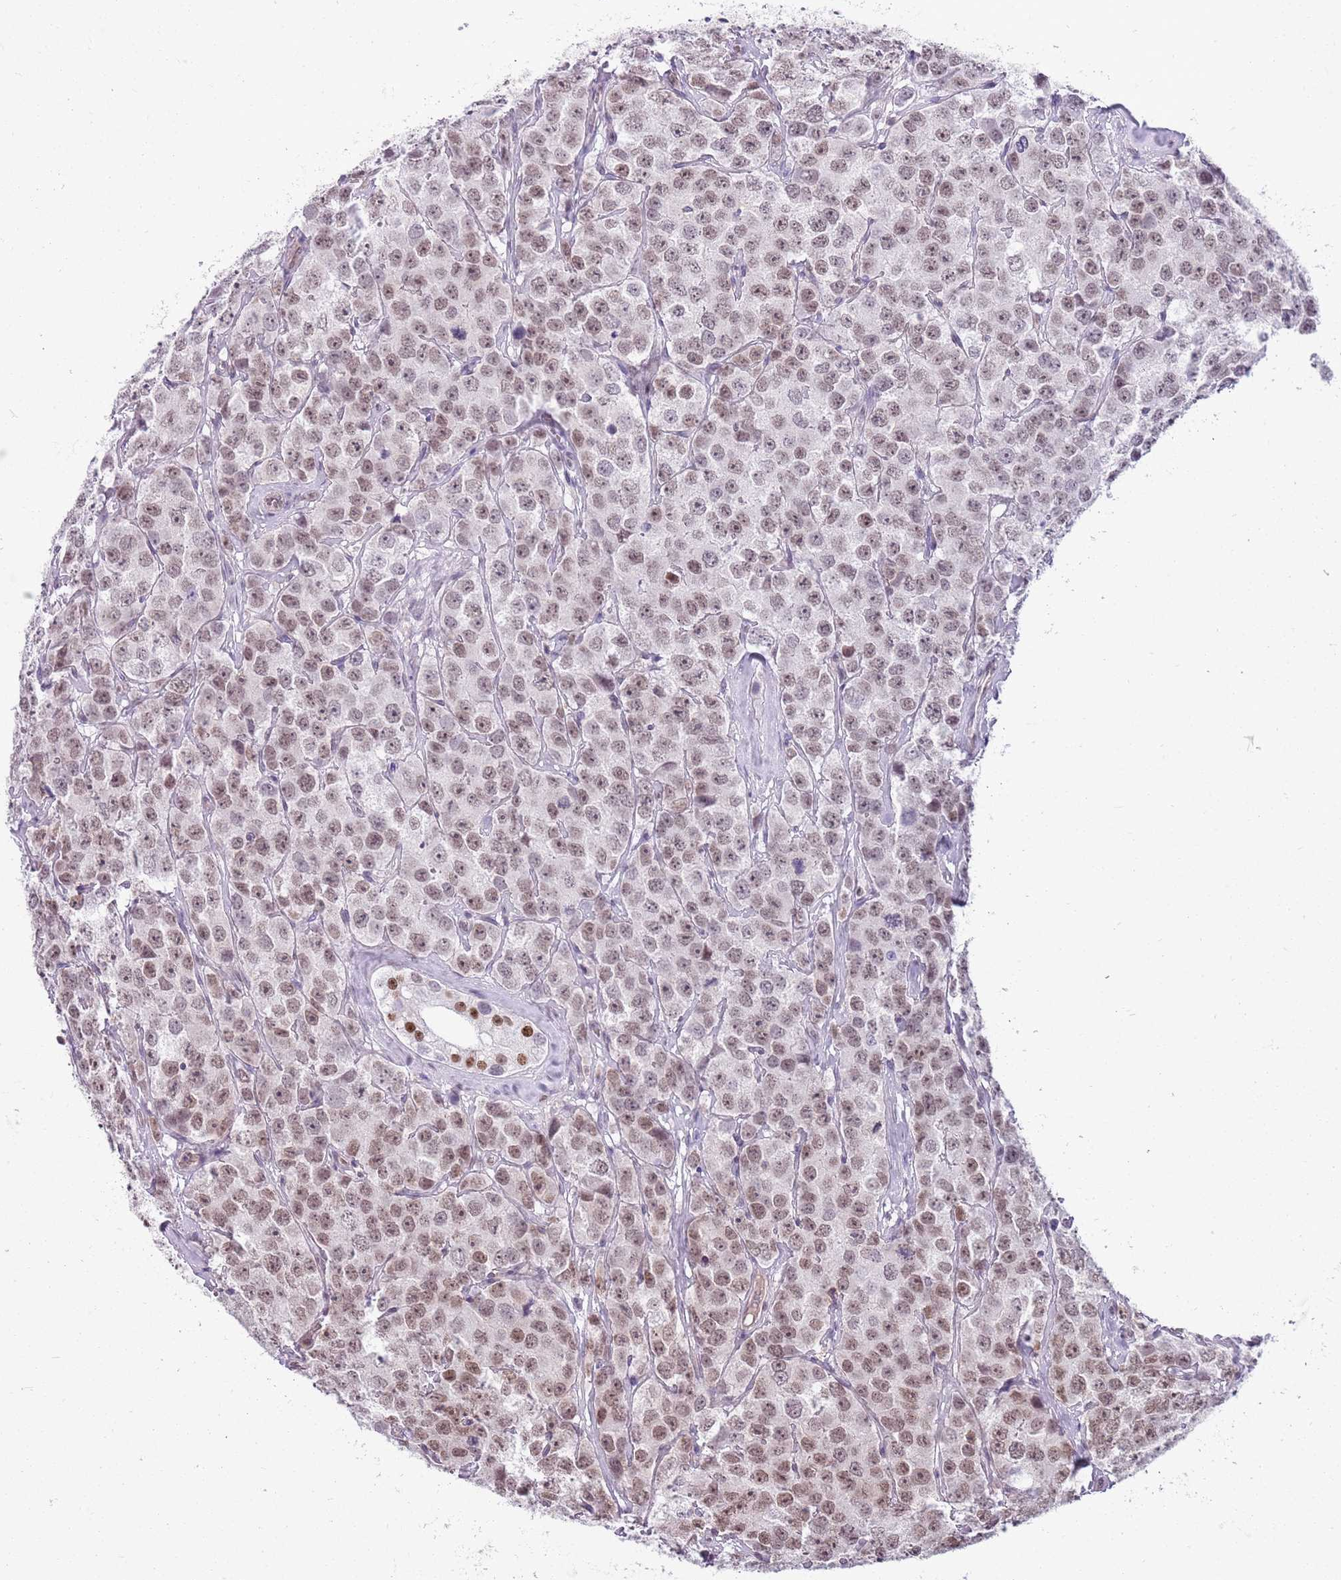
{"staining": {"intensity": "moderate", "quantity": ">75%", "location": "nuclear"}, "tissue": "testis cancer", "cell_type": "Tumor cells", "image_type": "cancer", "snomed": [{"axis": "morphology", "description": "Seminoma, NOS"}, {"axis": "topography", "description": "Testis"}], "caption": "IHC staining of testis cancer (seminoma), which reveals medium levels of moderate nuclear staining in about >75% of tumor cells indicating moderate nuclear protein positivity. The staining was performed using DAB (3,3'-diaminobenzidine) (brown) for protein detection and nuclei were counterstained in hematoxylin (blue).", "gene": "DHX32", "patient": {"sex": "male", "age": 28}}